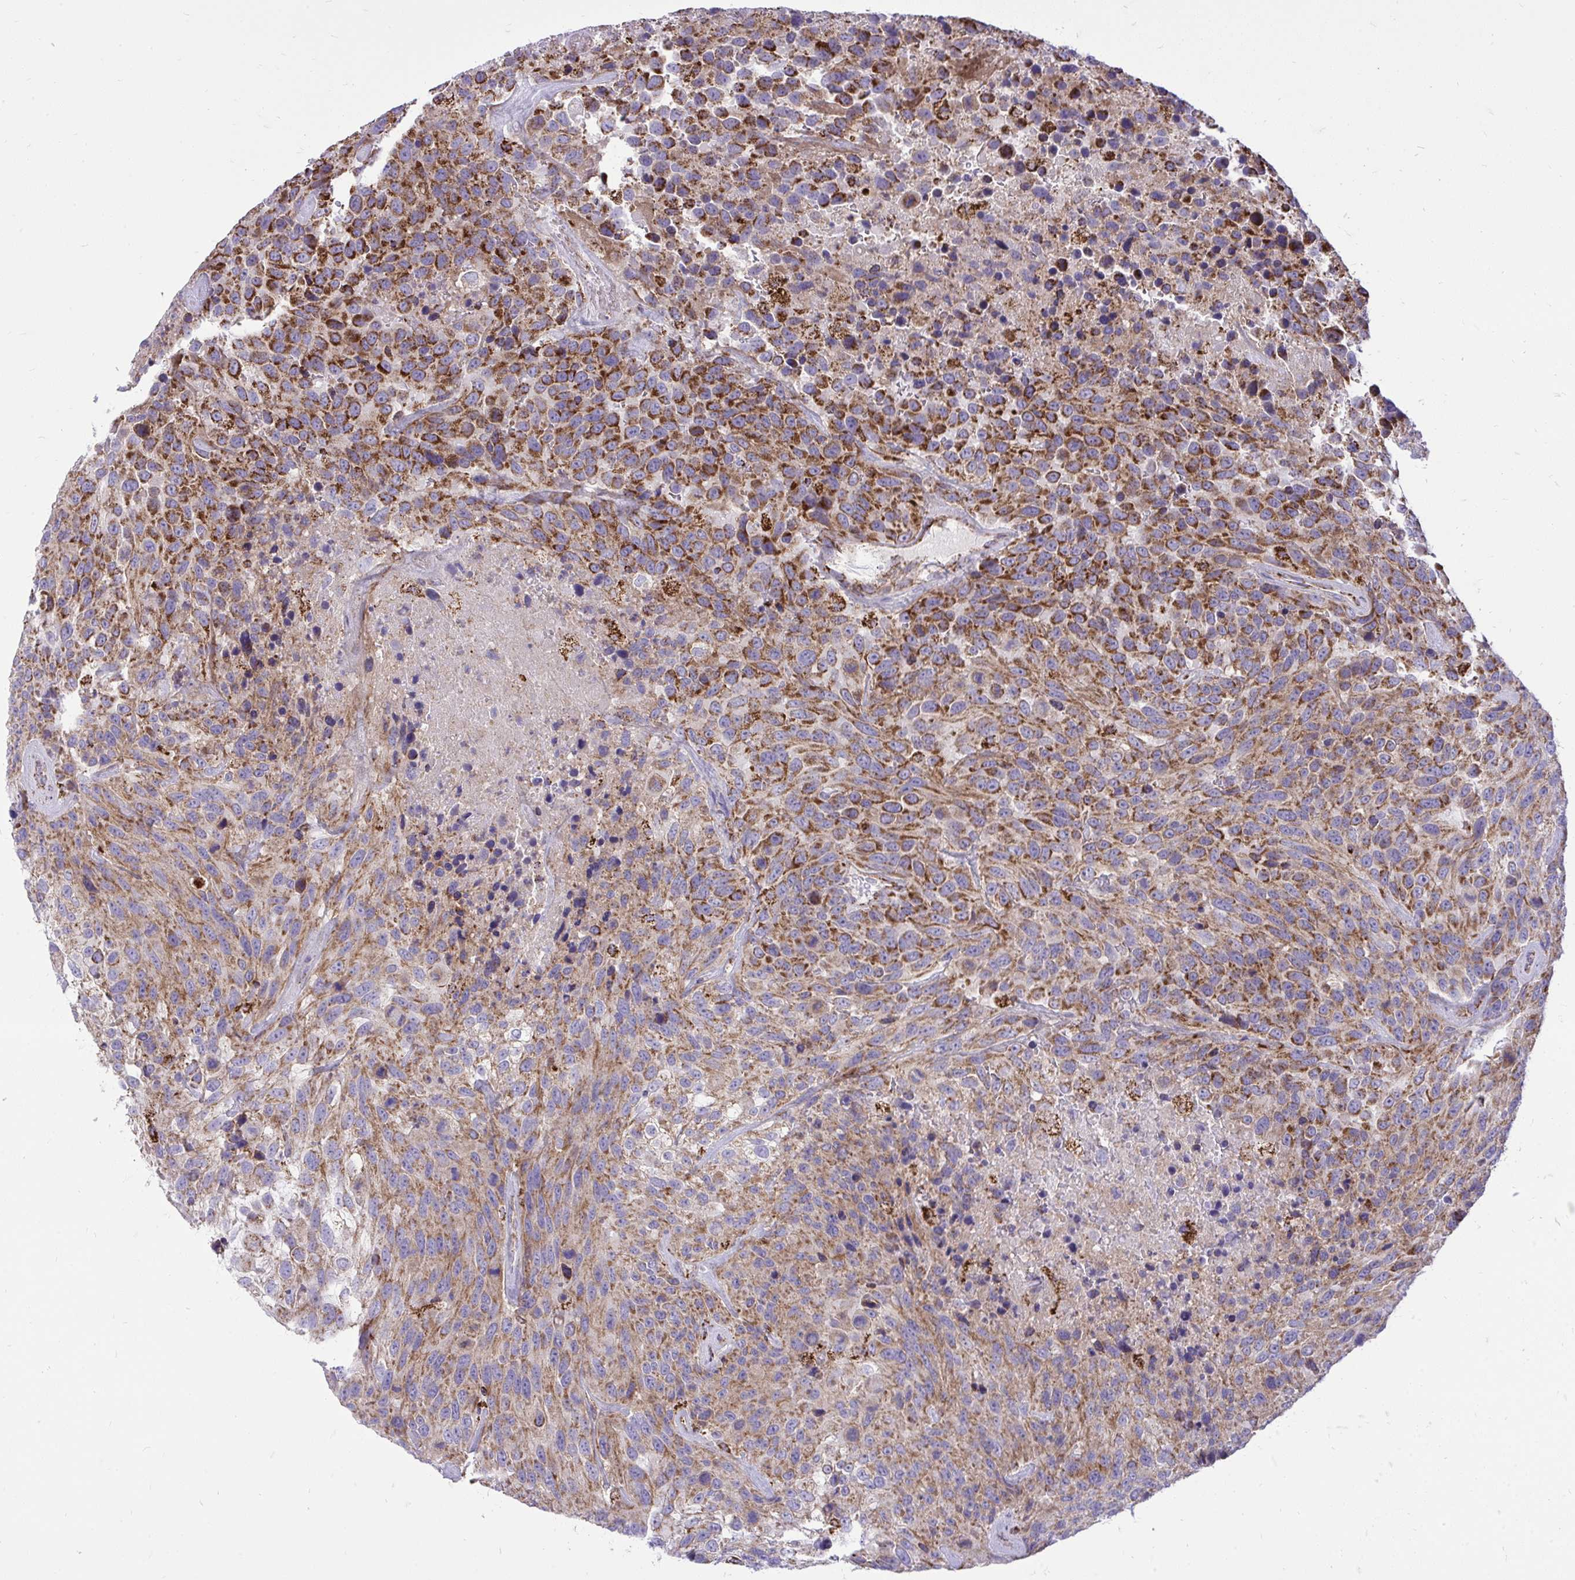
{"staining": {"intensity": "strong", "quantity": "25%-75%", "location": "cytoplasmic/membranous"}, "tissue": "urothelial cancer", "cell_type": "Tumor cells", "image_type": "cancer", "snomed": [{"axis": "morphology", "description": "Urothelial carcinoma, High grade"}, {"axis": "topography", "description": "Urinary bladder"}], "caption": "Immunohistochemical staining of urothelial cancer demonstrates high levels of strong cytoplasmic/membranous protein positivity in approximately 25%-75% of tumor cells.", "gene": "SPTBN2", "patient": {"sex": "female", "age": 70}}